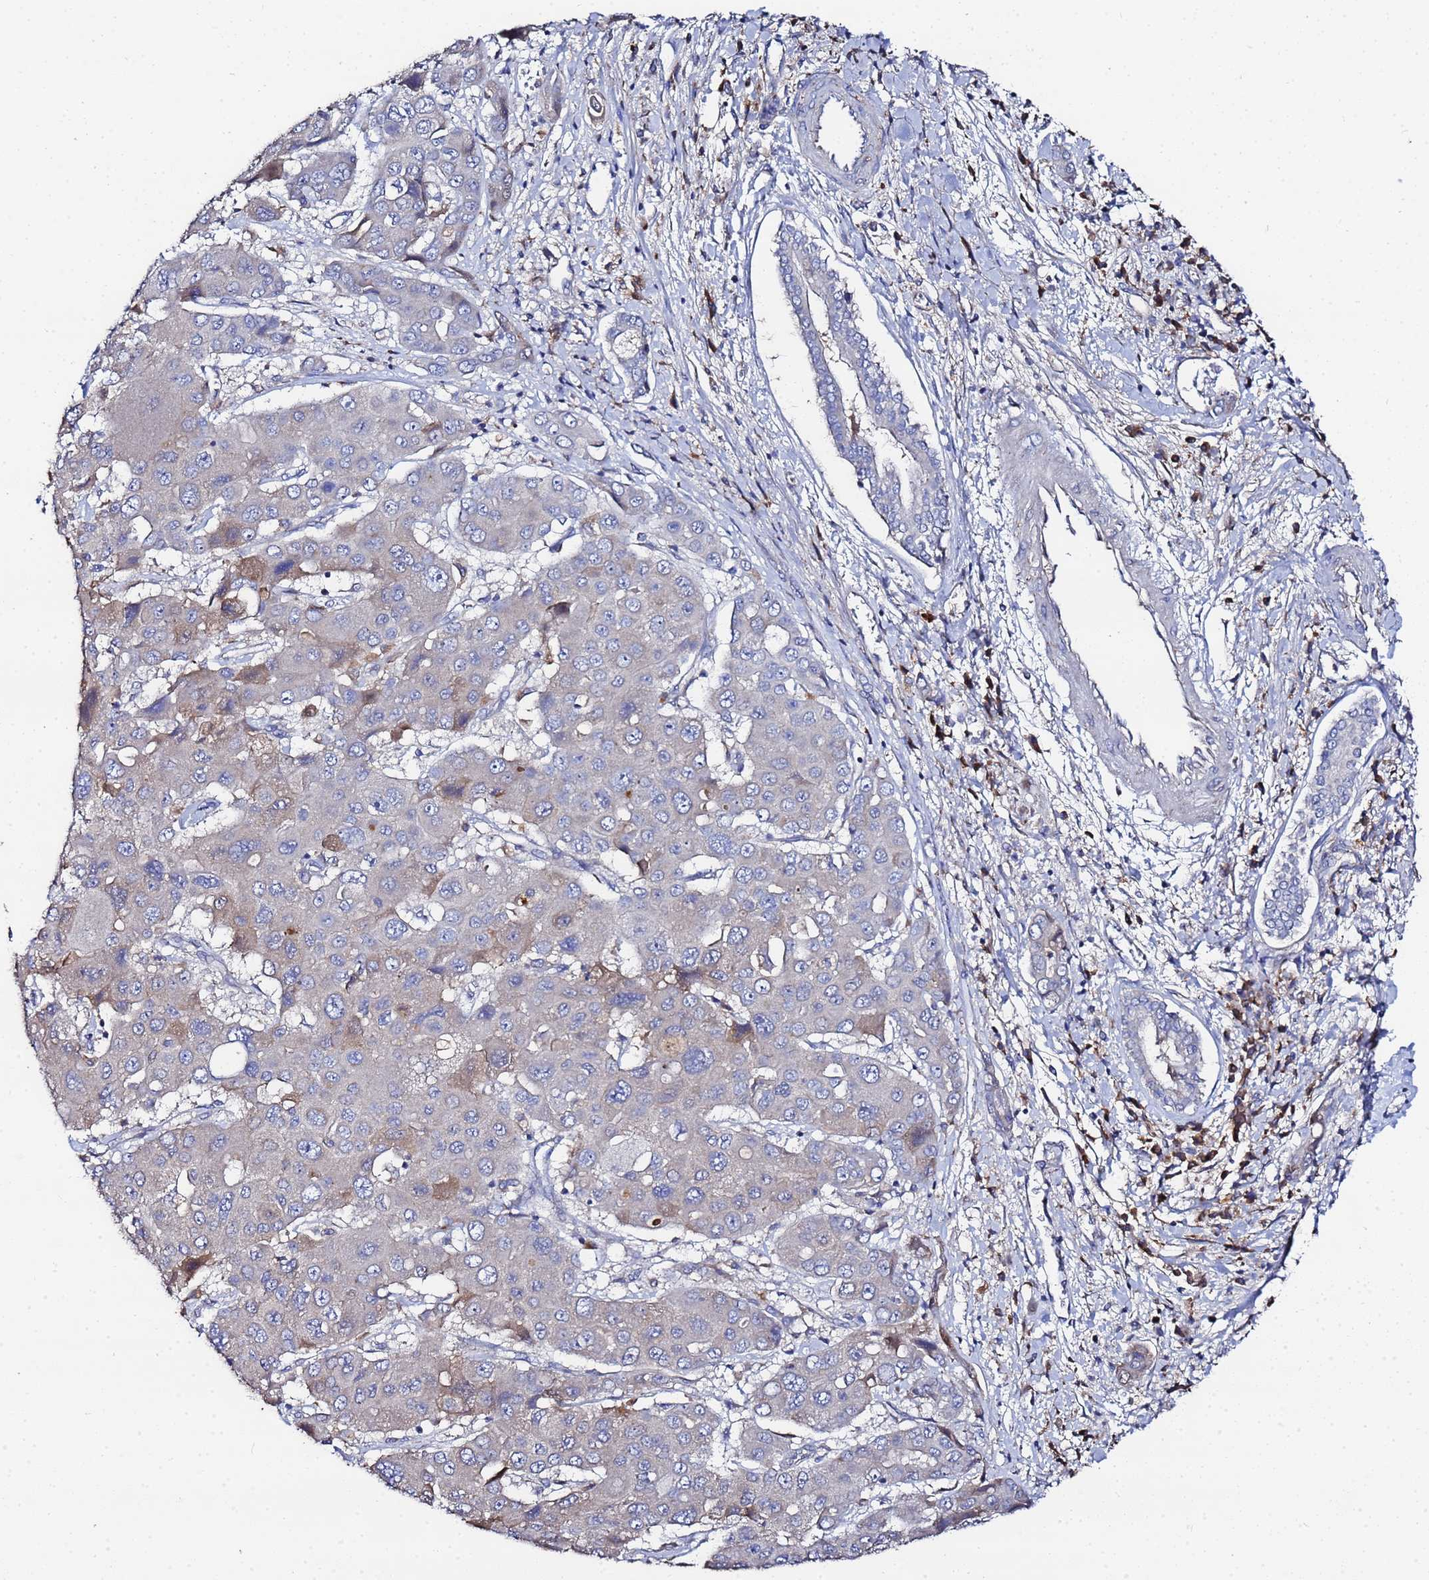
{"staining": {"intensity": "weak", "quantity": "25%-75%", "location": "cytoplasmic/membranous"}, "tissue": "liver cancer", "cell_type": "Tumor cells", "image_type": "cancer", "snomed": [{"axis": "morphology", "description": "Cholangiocarcinoma"}, {"axis": "topography", "description": "Liver"}], "caption": "High-magnification brightfield microscopy of liver cancer (cholangiocarcinoma) stained with DAB (brown) and counterstained with hematoxylin (blue). tumor cells exhibit weak cytoplasmic/membranous positivity is present in approximately25%-75% of cells.", "gene": "TCP10L", "patient": {"sex": "male", "age": 67}}